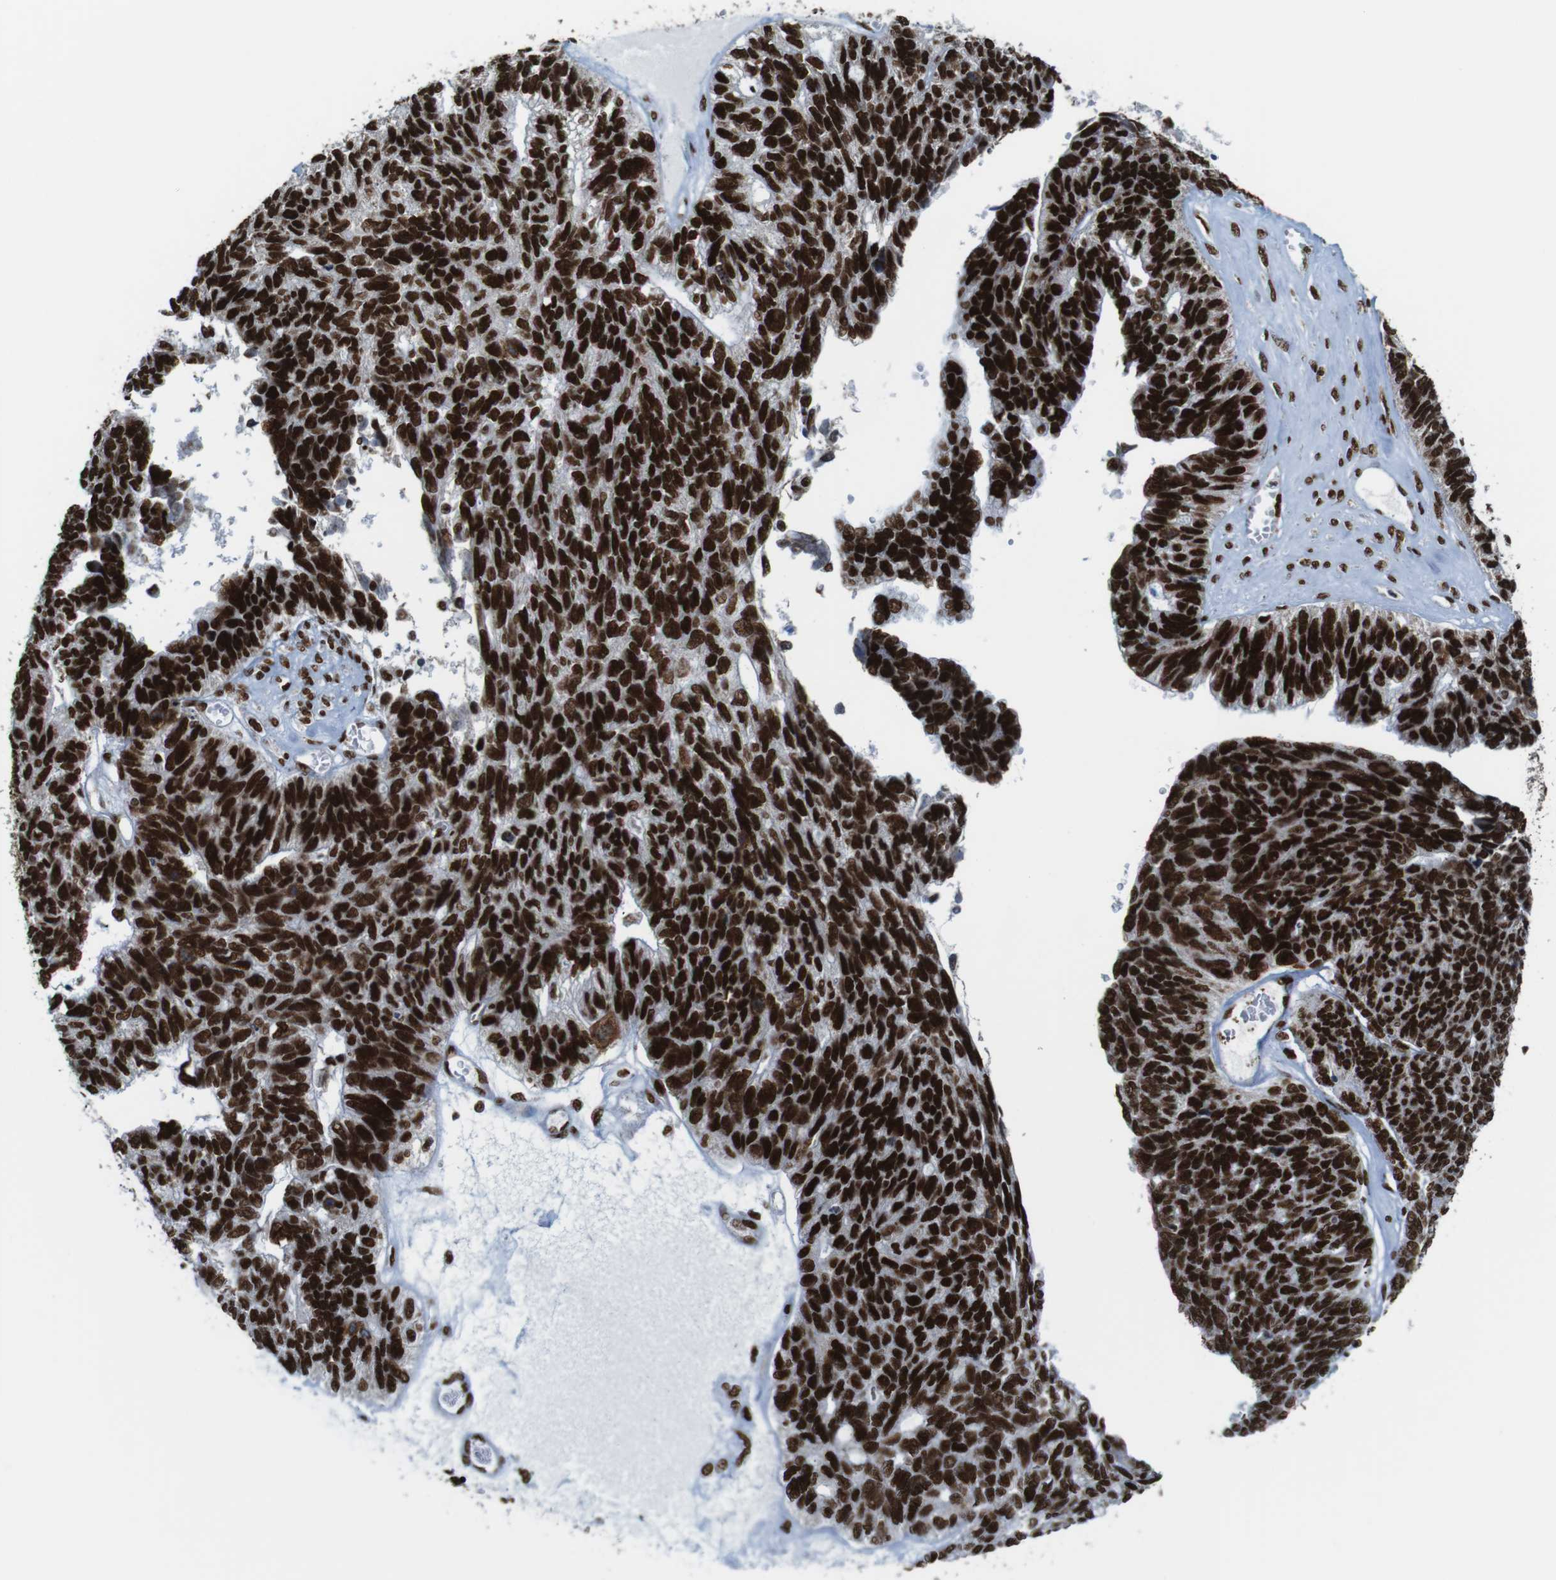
{"staining": {"intensity": "strong", "quantity": ">75%", "location": "nuclear"}, "tissue": "ovarian cancer", "cell_type": "Tumor cells", "image_type": "cancer", "snomed": [{"axis": "morphology", "description": "Cystadenocarcinoma, serous, NOS"}, {"axis": "topography", "description": "Ovary"}], "caption": "Immunohistochemical staining of human ovarian cancer exhibits high levels of strong nuclear protein expression in about >75% of tumor cells. (Stains: DAB (3,3'-diaminobenzidine) in brown, nuclei in blue, Microscopy: brightfield microscopy at high magnification).", "gene": "ROMO1", "patient": {"sex": "female", "age": 79}}